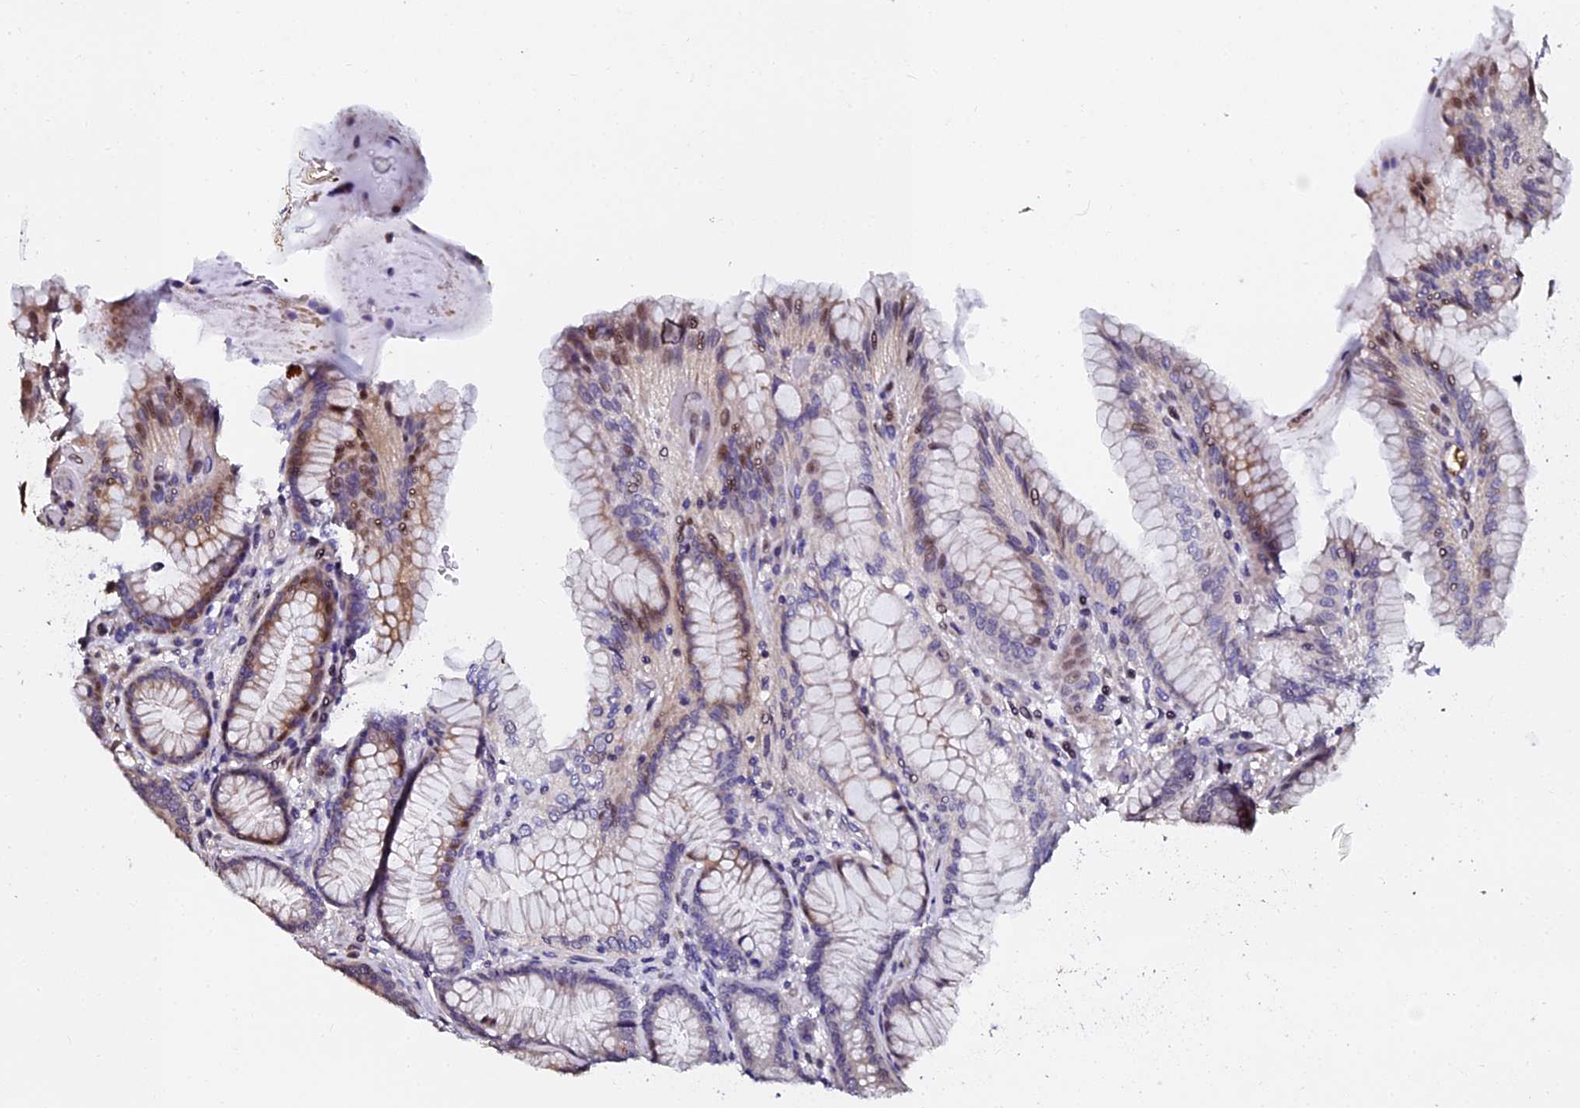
{"staining": {"intensity": "moderate", "quantity": "<25%", "location": "cytoplasmic/membranous,nuclear"}, "tissue": "stomach", "cell_type": "Glandular cells", "image_type": "normal", "snomed": [{"axis": "morphology", "description": "Normal tissue, NOS"}, {"axis": "topography", "description": "Stomach, upper"}, {"axis": "topography", "description": "Stomach, lower"}], "caption": "Human stomach stained with a brown dye reveals moderate cytoplasmic/membranous,nuclear positive expression in approximately <25% of glandular cells.", "gene": "GPN3", "patient": {"sex": "female", "age": 76}}